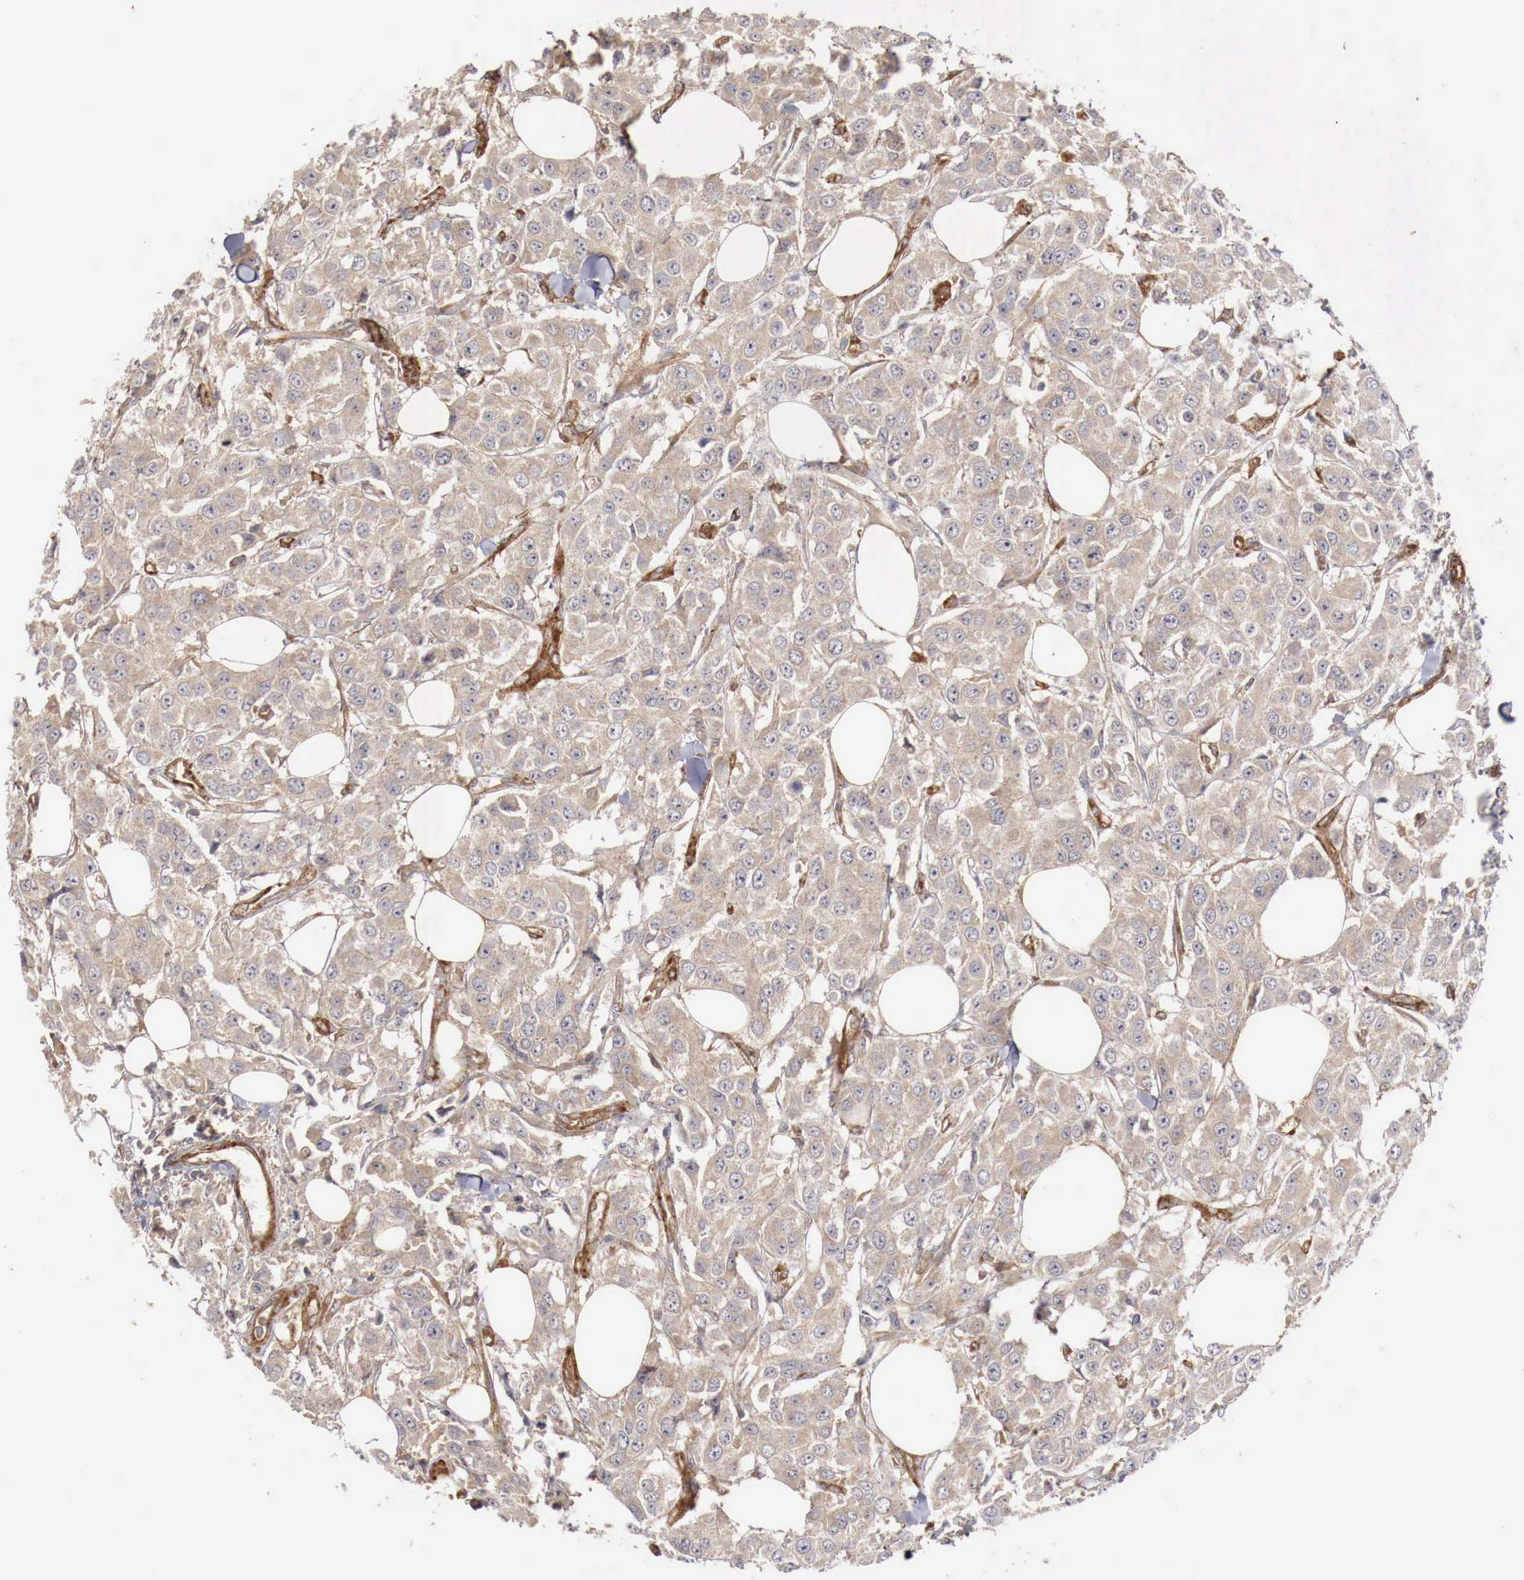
{"staining": {"intensity": "weak", "quantity": ">75%", "location": "cytoplasmic/membranous"}, "tissue": "breast cancer", "cell_type": "Tumor cells", "image_type": "cancer", "snomed": [{"axis": "morphology", "description": "Duct carcinoma"}, {"axis": "topography", "description": "Breast"}], "caption": "A brown stain labels weak cytoplasmic/membranous expression of a protein in human breast cancer tumor cells. (brown staining indicates protein expression, while blue staining denotes nuclei).", "gene": "ARMCX4", "patient": {"sex": "female", "age": 58}}